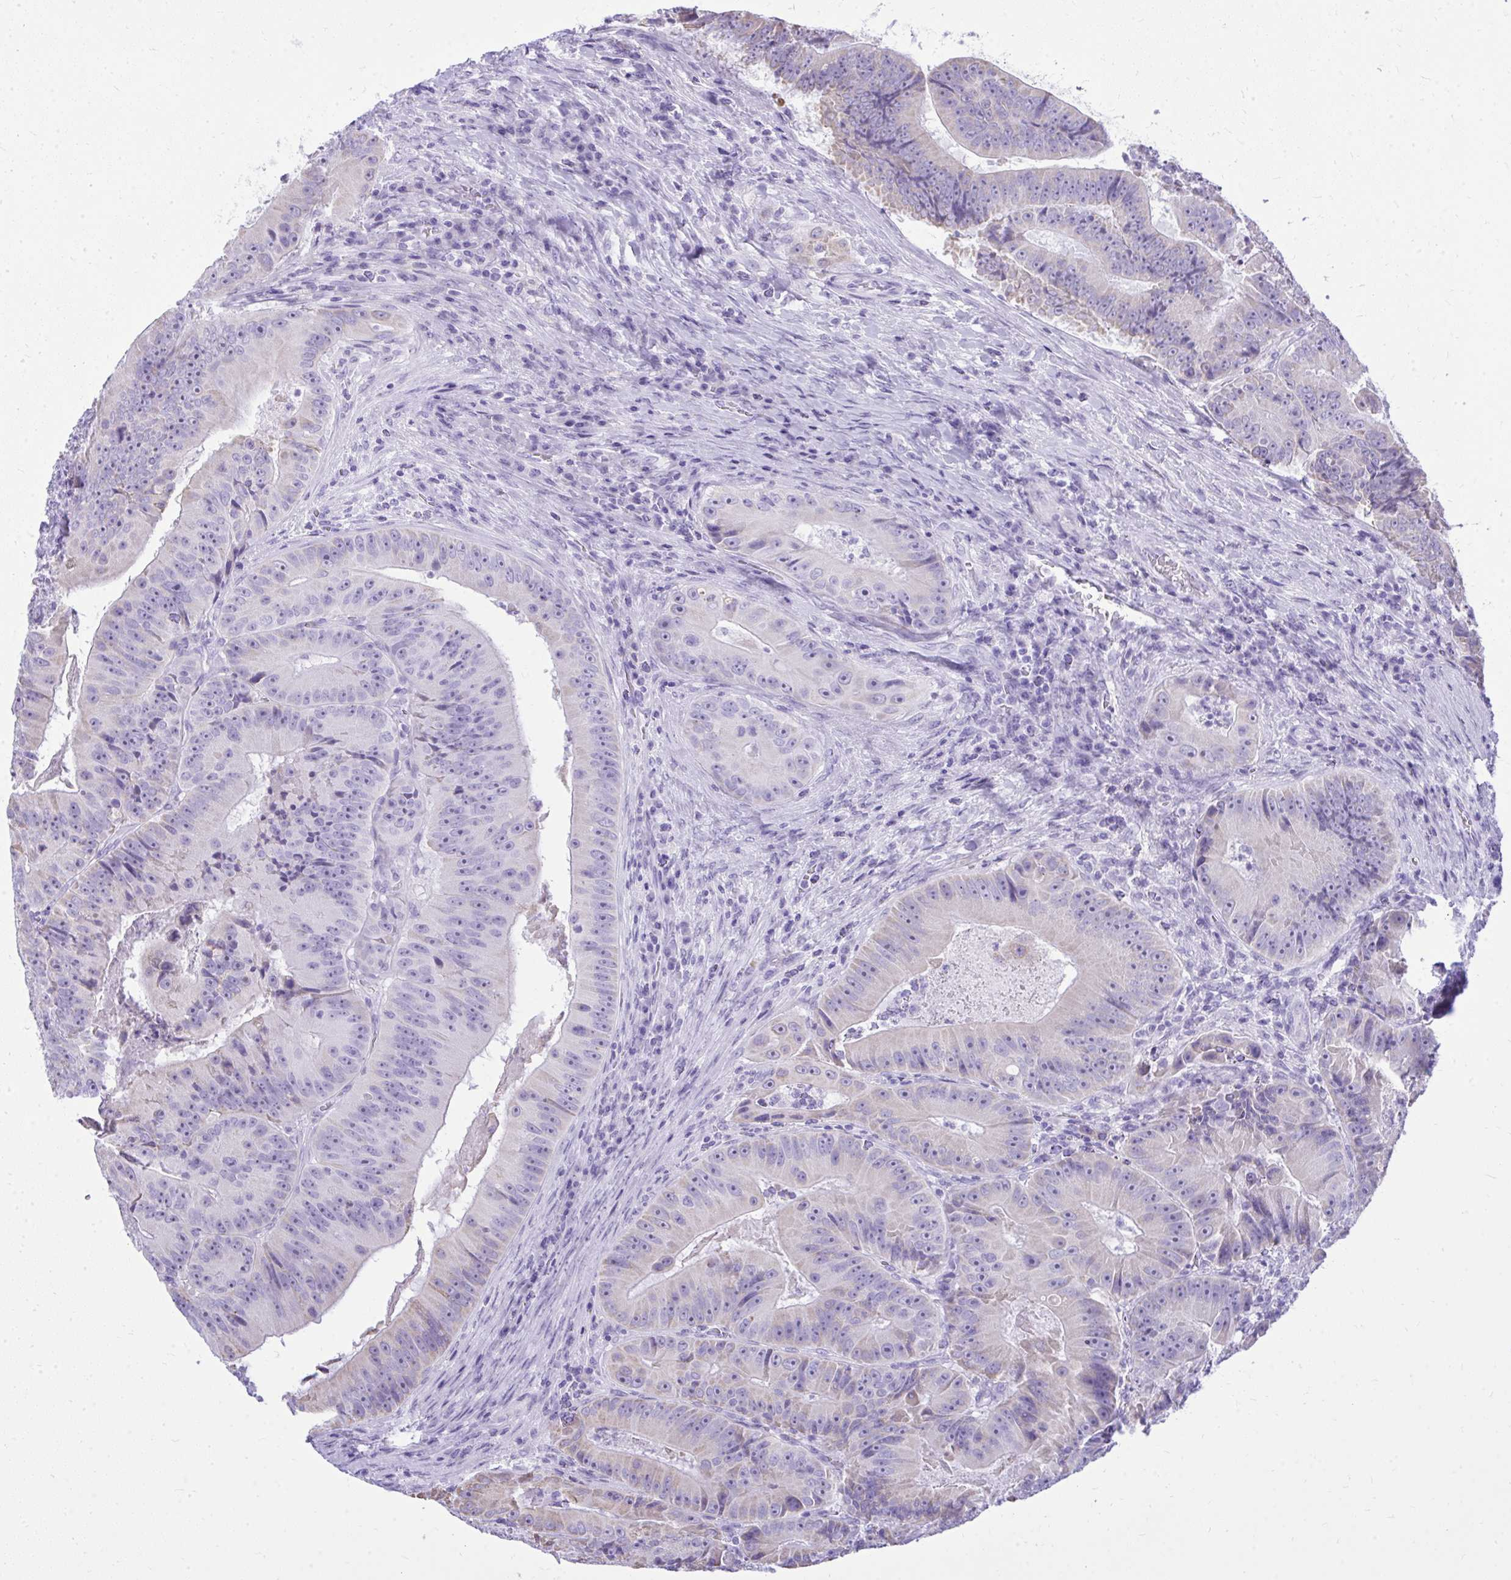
{"staining": {"intensity": "negative", "quantity": "none", "location": "none"}, "tissue": "colorectal cancer", "cell_type": "Tumor cells", "image_type": "cancer", "snomed": [{"axis": "morphology", "description": "Adenocarcinoma, NOS"}, {"axis": "topography", "description": "Colon"}], "caption": "Tumor cells are negative for brown protein staining in adenocarcinoma (colorectal). Nuclei are stained in blue.", "gene": "RALYL", "patient": {"sex": "female", "age": 86}}